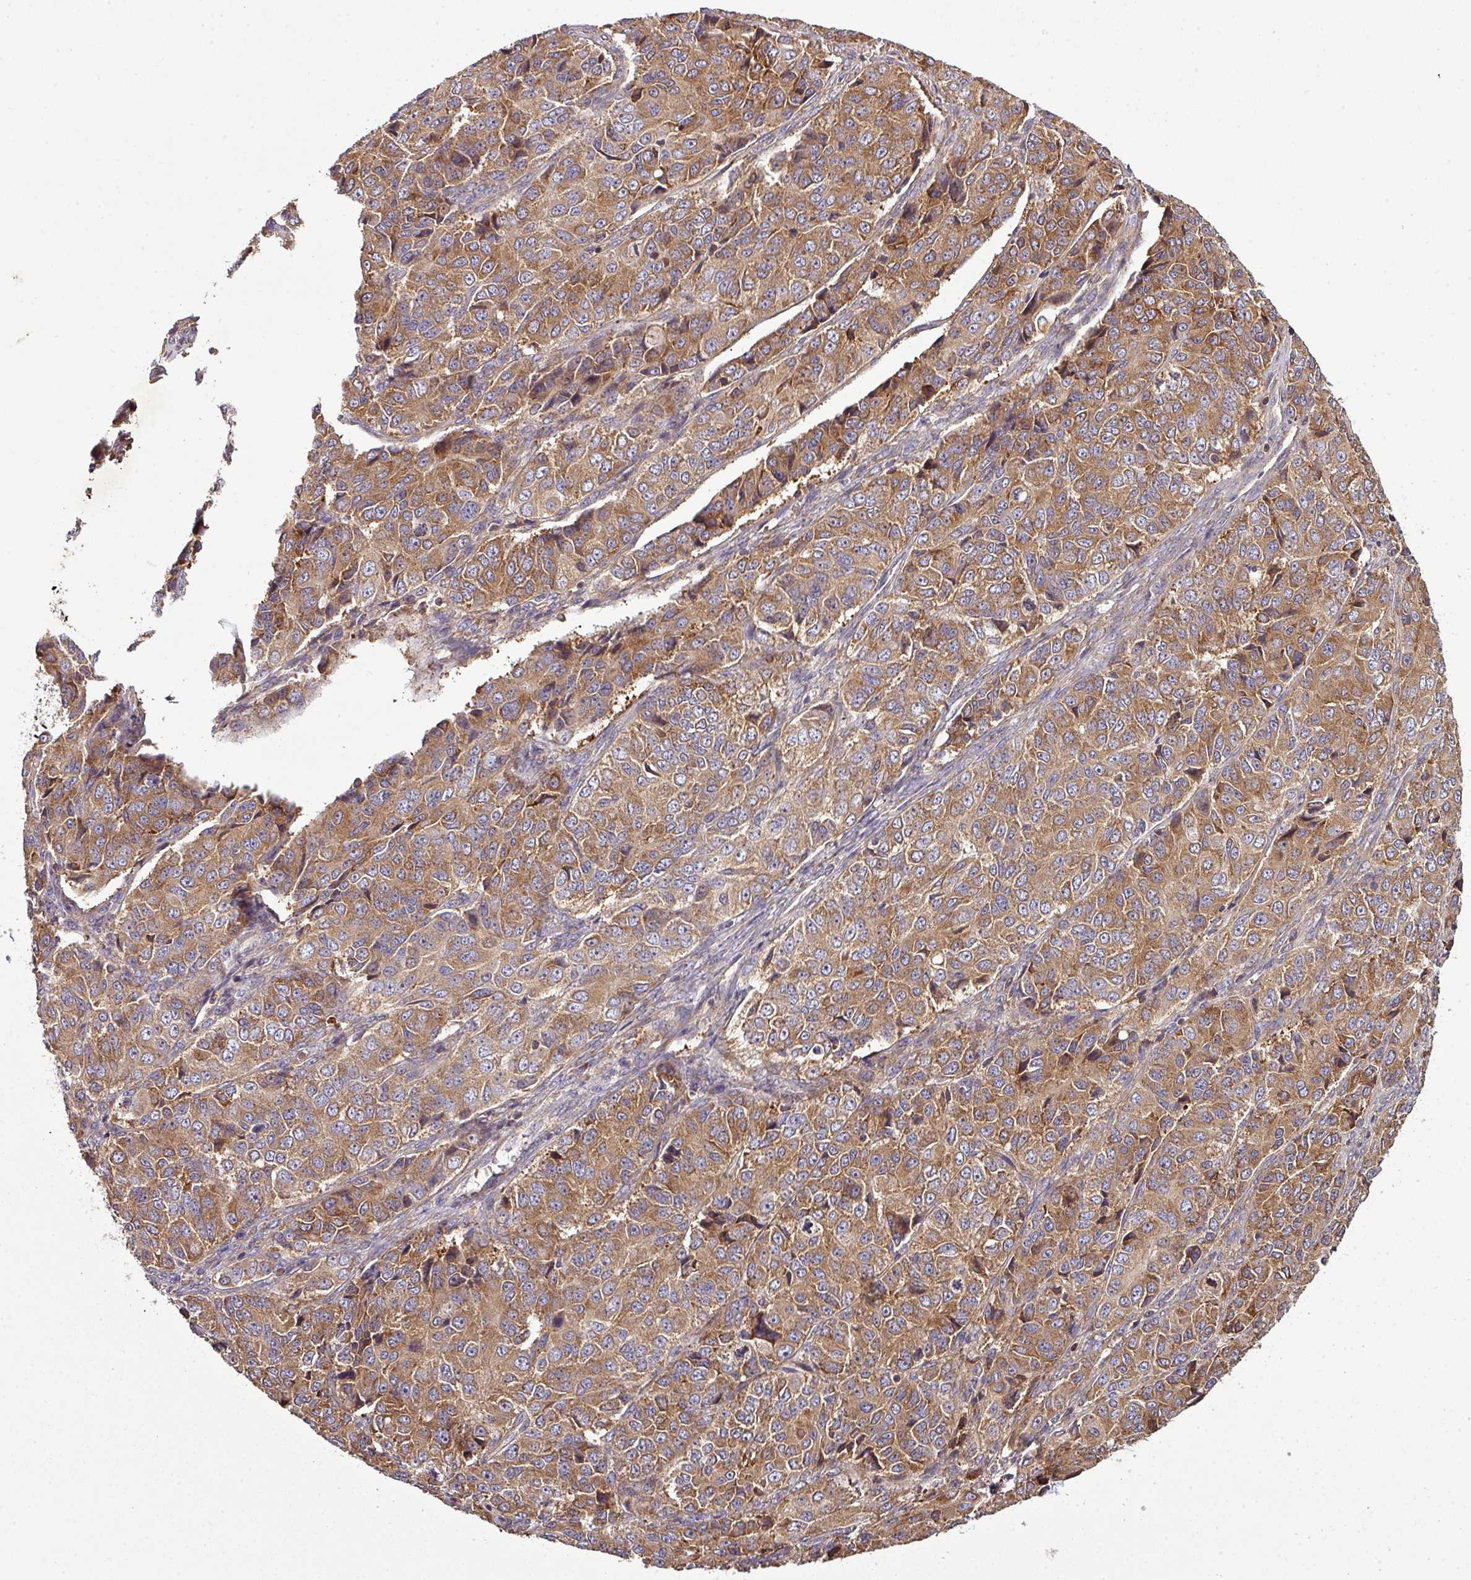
{"staining": {"intensity": "moderate", "quantity": ">75%", "location": "cytoplasmic/membranous"}, "tissue": "ovarian cancer", "cell_type": "Tumor cells", "image_type": "cancer", "snomed": [{"axis": "morphology", "description": "Carcinoma, endometroid"}, {"axis": "topography", "description": "Ovary"}], "caption": "A photomicrograph of ovarian endometroid carcinoma stained for a protein demonstrates moderate cytoplasmic/membranous brown staining in tumor cells. The protein is shown in brown color, while the nuclei are stained blue.", "gene": "LRRC74B", "patient": {"sex": "female", "age": 51}}